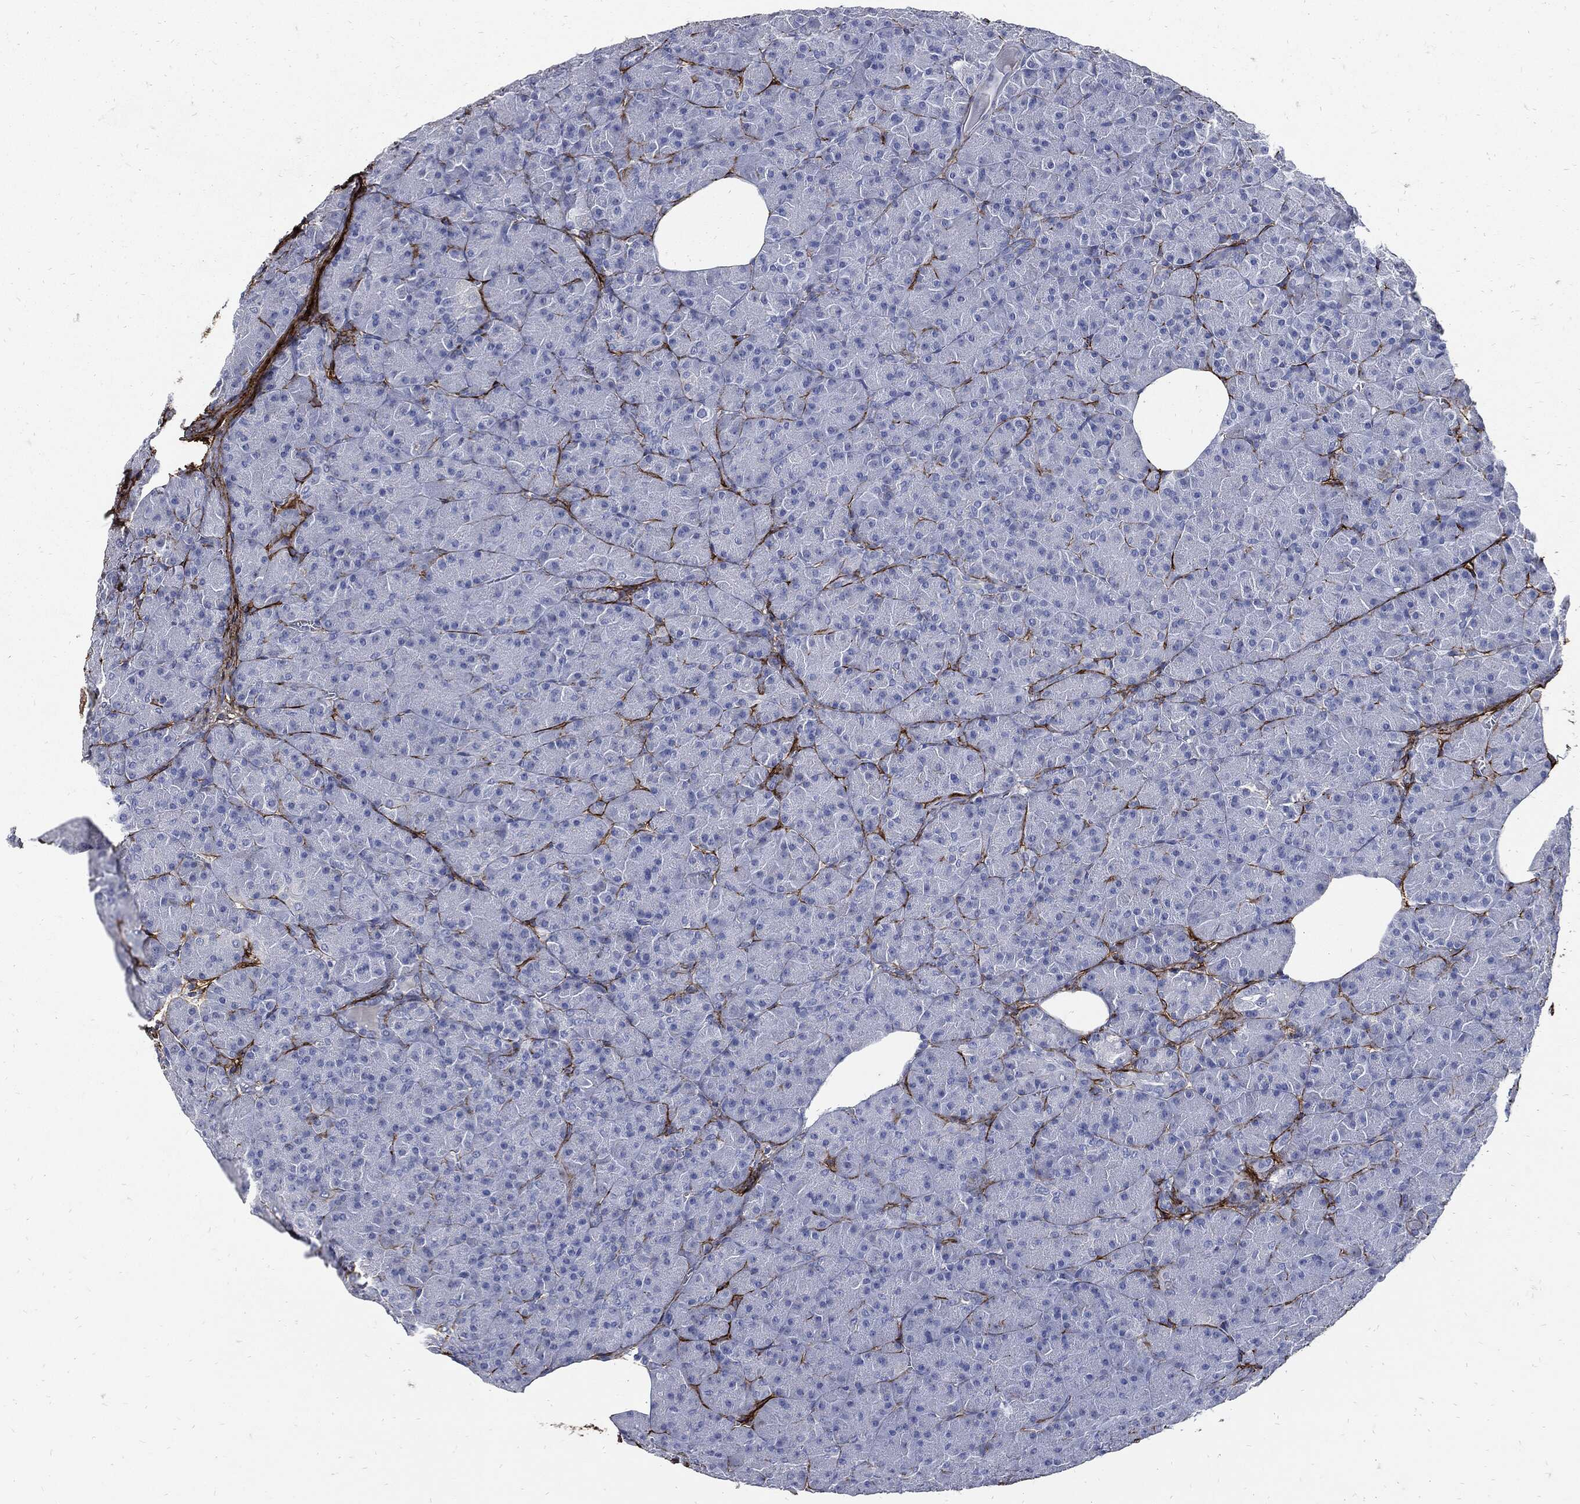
{"staining": {"intensity": "negative", "quantity": "none", "location": "none"}, "tissue": "pancreas", "cell_type": "Exocrine glandular cells", "image_type": "normal", "snomed": [{"axis": "morphology", "description": "Normal tissue, NOS"}, {"axis": "topography", "description": "Pancreas"}], "caption": "A histopathology image of pancreas stained for a protein reveals no brown staining in exocrine glandular cells. The staining was performed using DAB to visualize the protein expression in brown, while the nuclei were stained in blue with hematoxylin (Magnification: 20x).", "gene": "FBN1", "patient": {"sex": "male", "age": 61}}